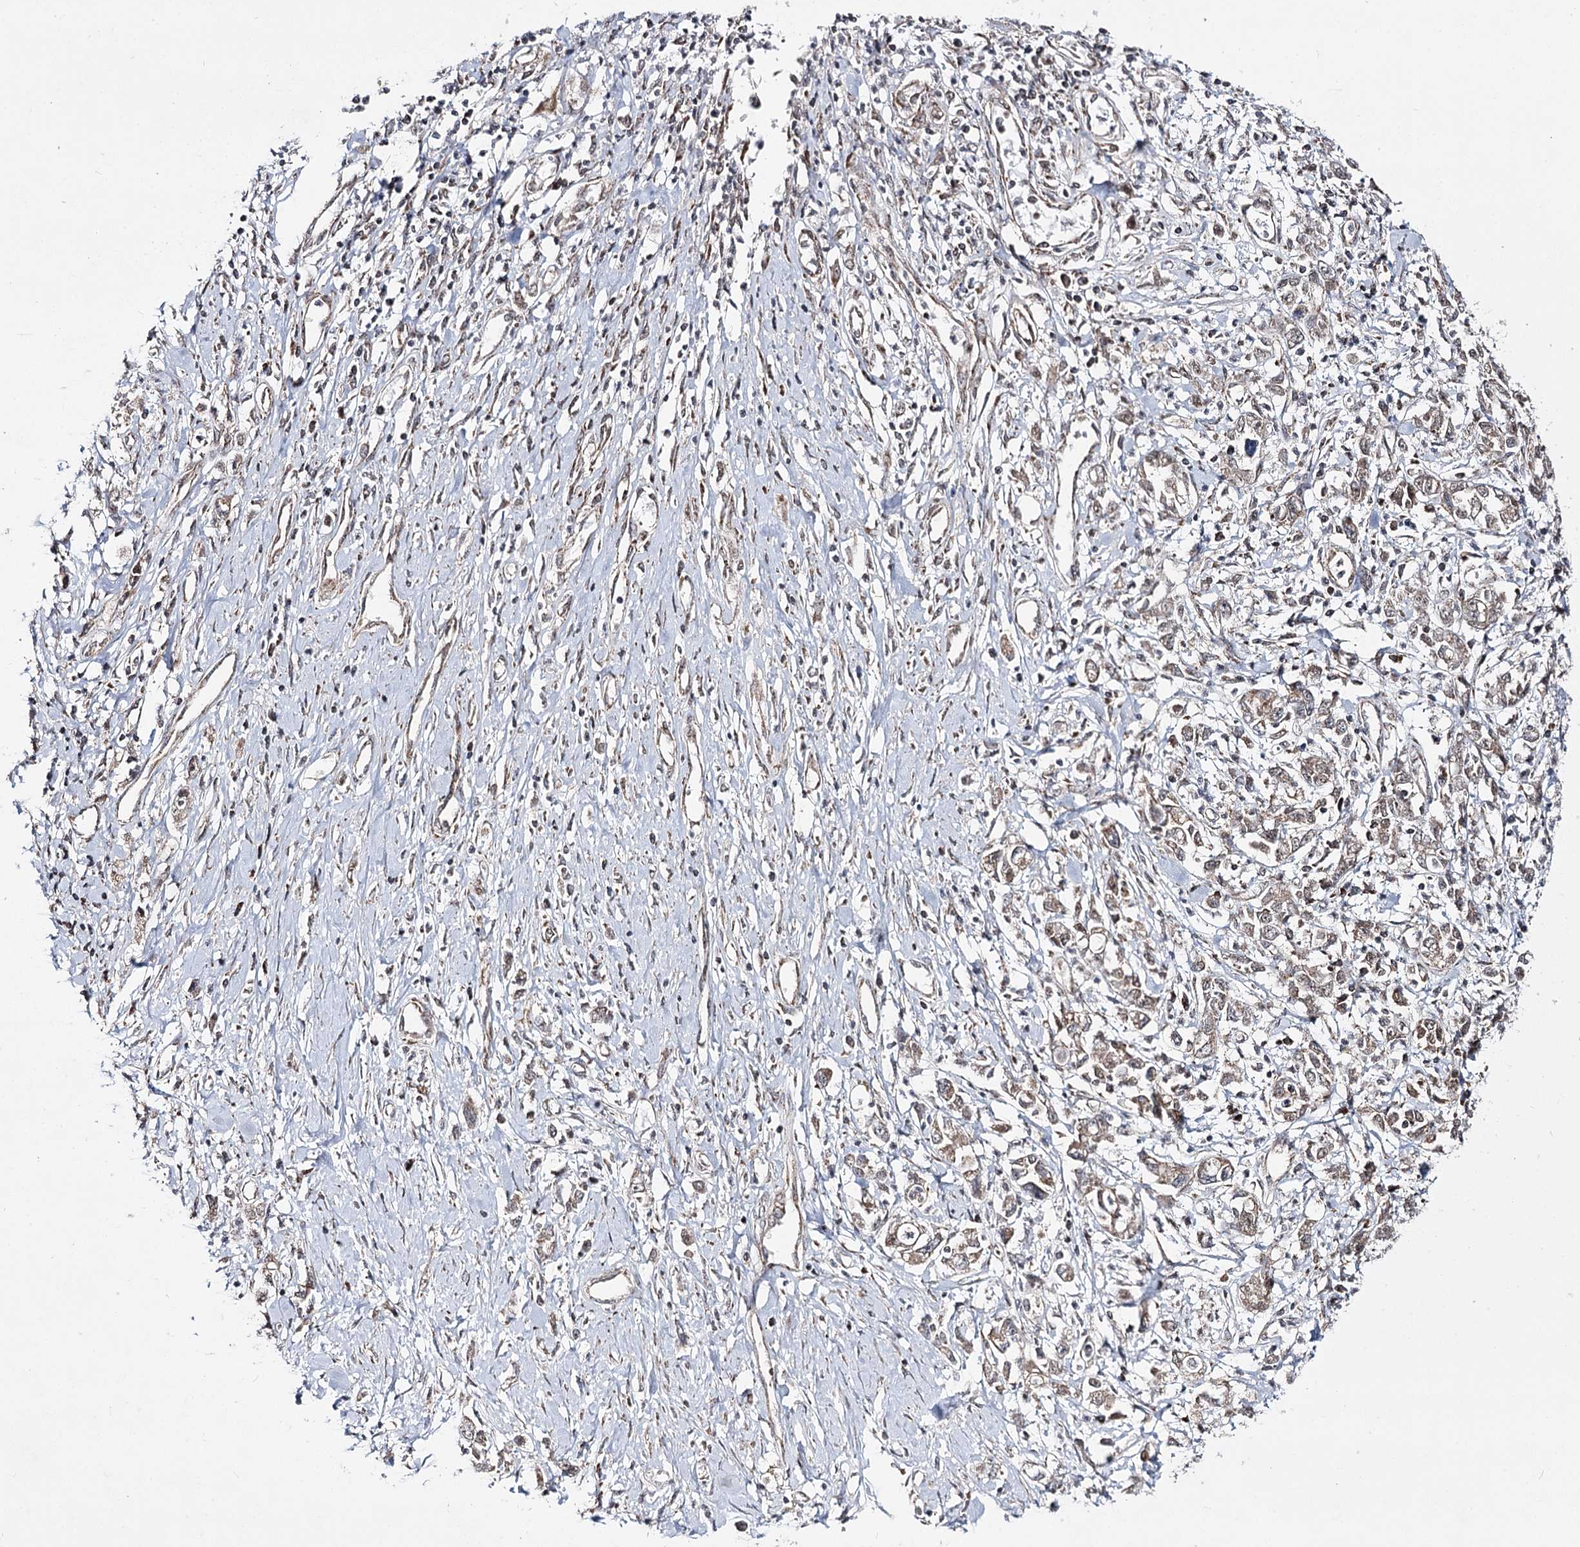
{"staining": {"intensity": "weak", "quantity": ">75%", "location": "cytoplasmic/membranous,nuclear"}, "tissue": "stomach cancer", "cell_type": "Tumor cells", "image_type": "cancer", "snomed": [{"axis": "morphology", "description": "Adenocarcinoma, NOS"}, {"axis": "topography", "description": "Stomach"}], "caption": "Stomach cancer (adenocarcinoma) tissue reveals weak cytoplasmic/membranous and nuclear positivity in approximately >75% of tumor cells, visualized by immunohistochemistry.", "gene": "SLC4A1AP", "patient": {"sex": "female", "age": 76}}